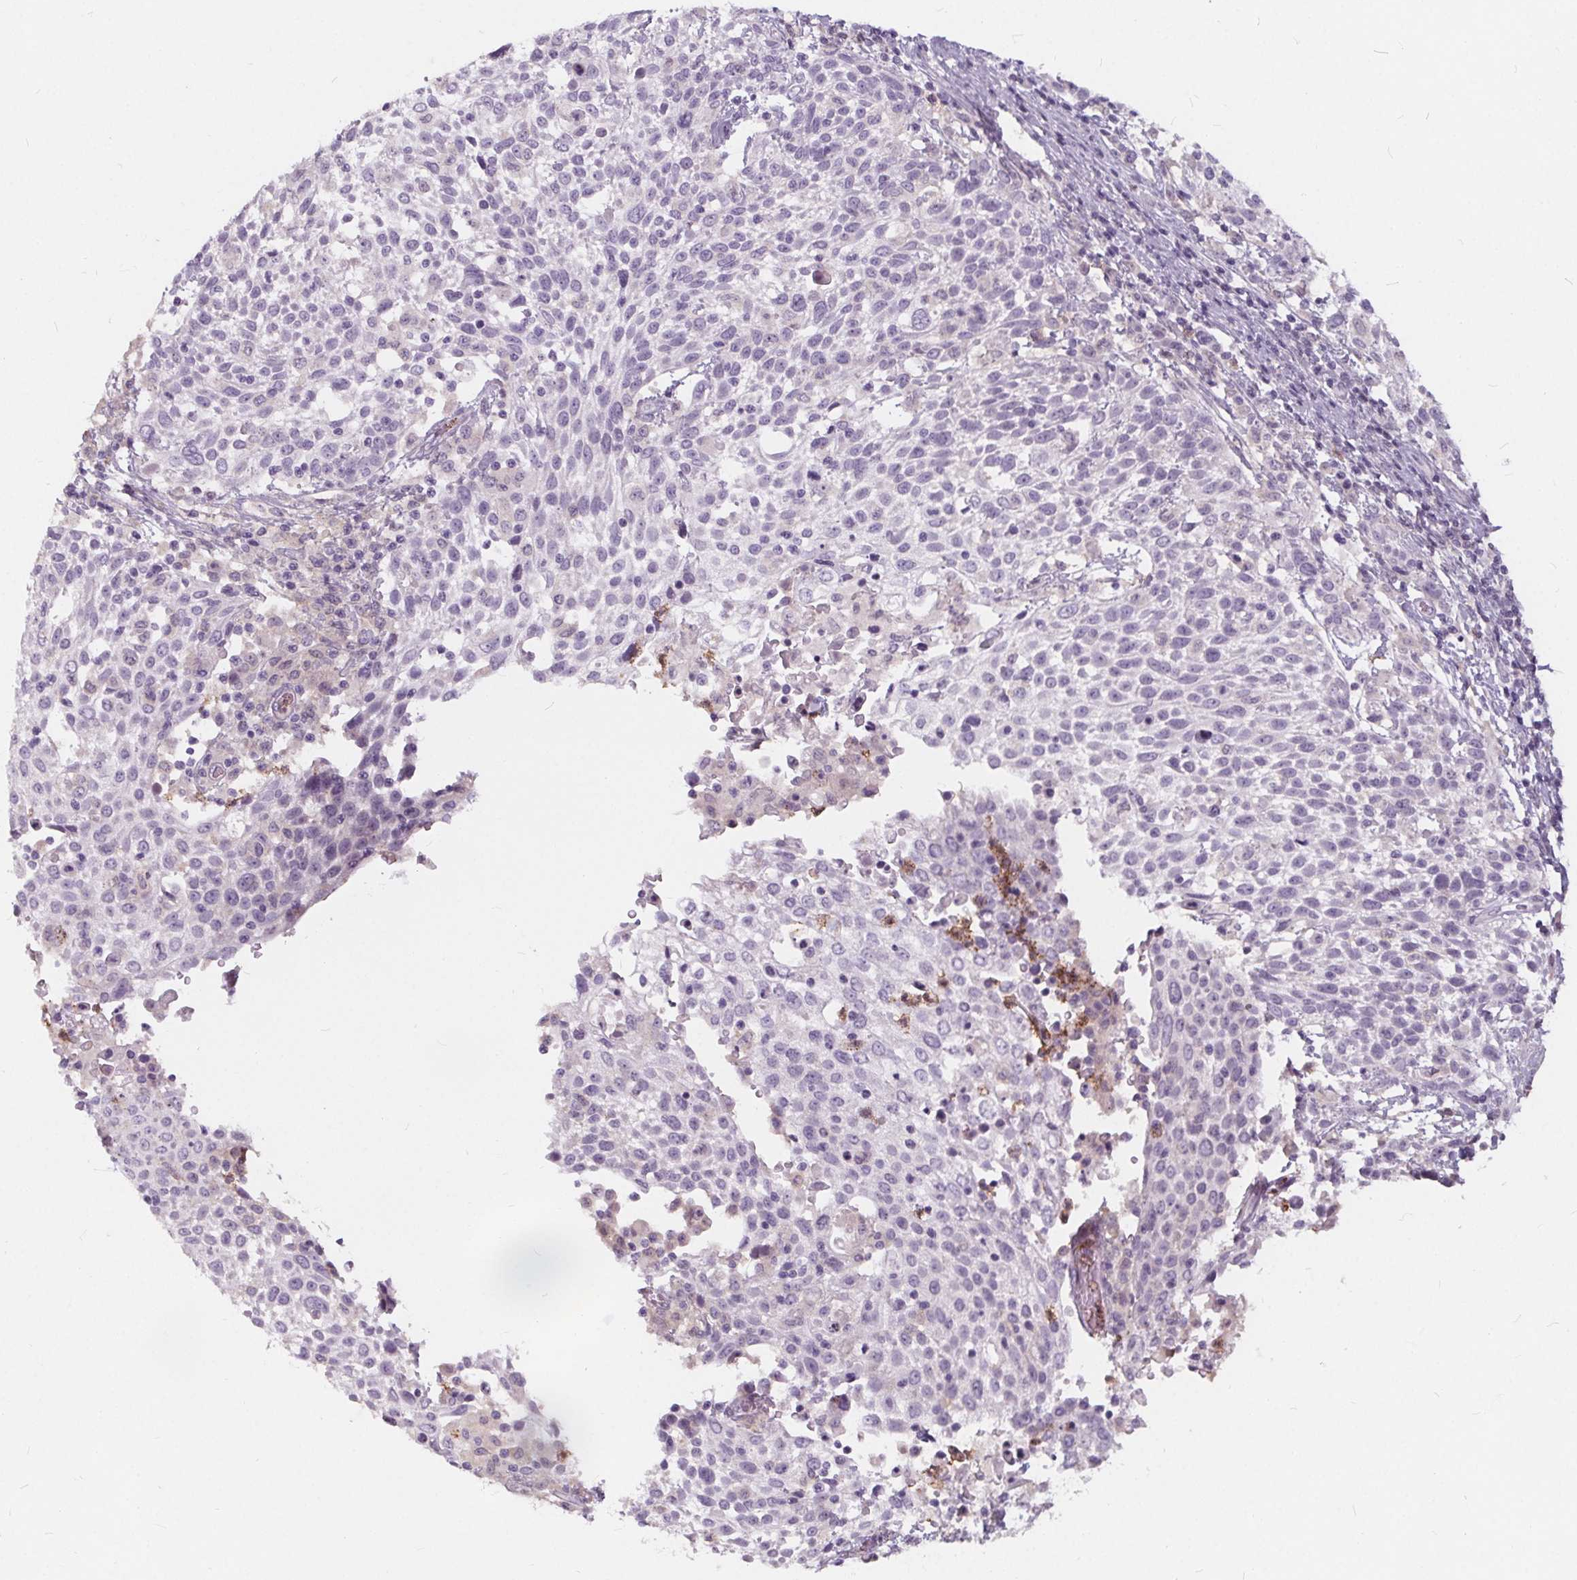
{"staining": {"intensity": "negative", "quantity": "none", "location": "none"}, "tissue": "cervical cancer", "cell_type": "Tumor cells", "image_type": "cancer", "snomed": [{"axis": "morphology", "description": "Squamous cell carcinoma, NOS"}, {"axis": "topography", "description": "Cervix"}], "caption": "Immunohistochemistry histopathology image of neoplastic tissue: human cervical cancer stained with DAB (3,3'-diaminobenzidine) exhibits no significant protein positivity in tumor cells.", "gene": "HAAO", "patient": {"sex": "female", "age": 61}}